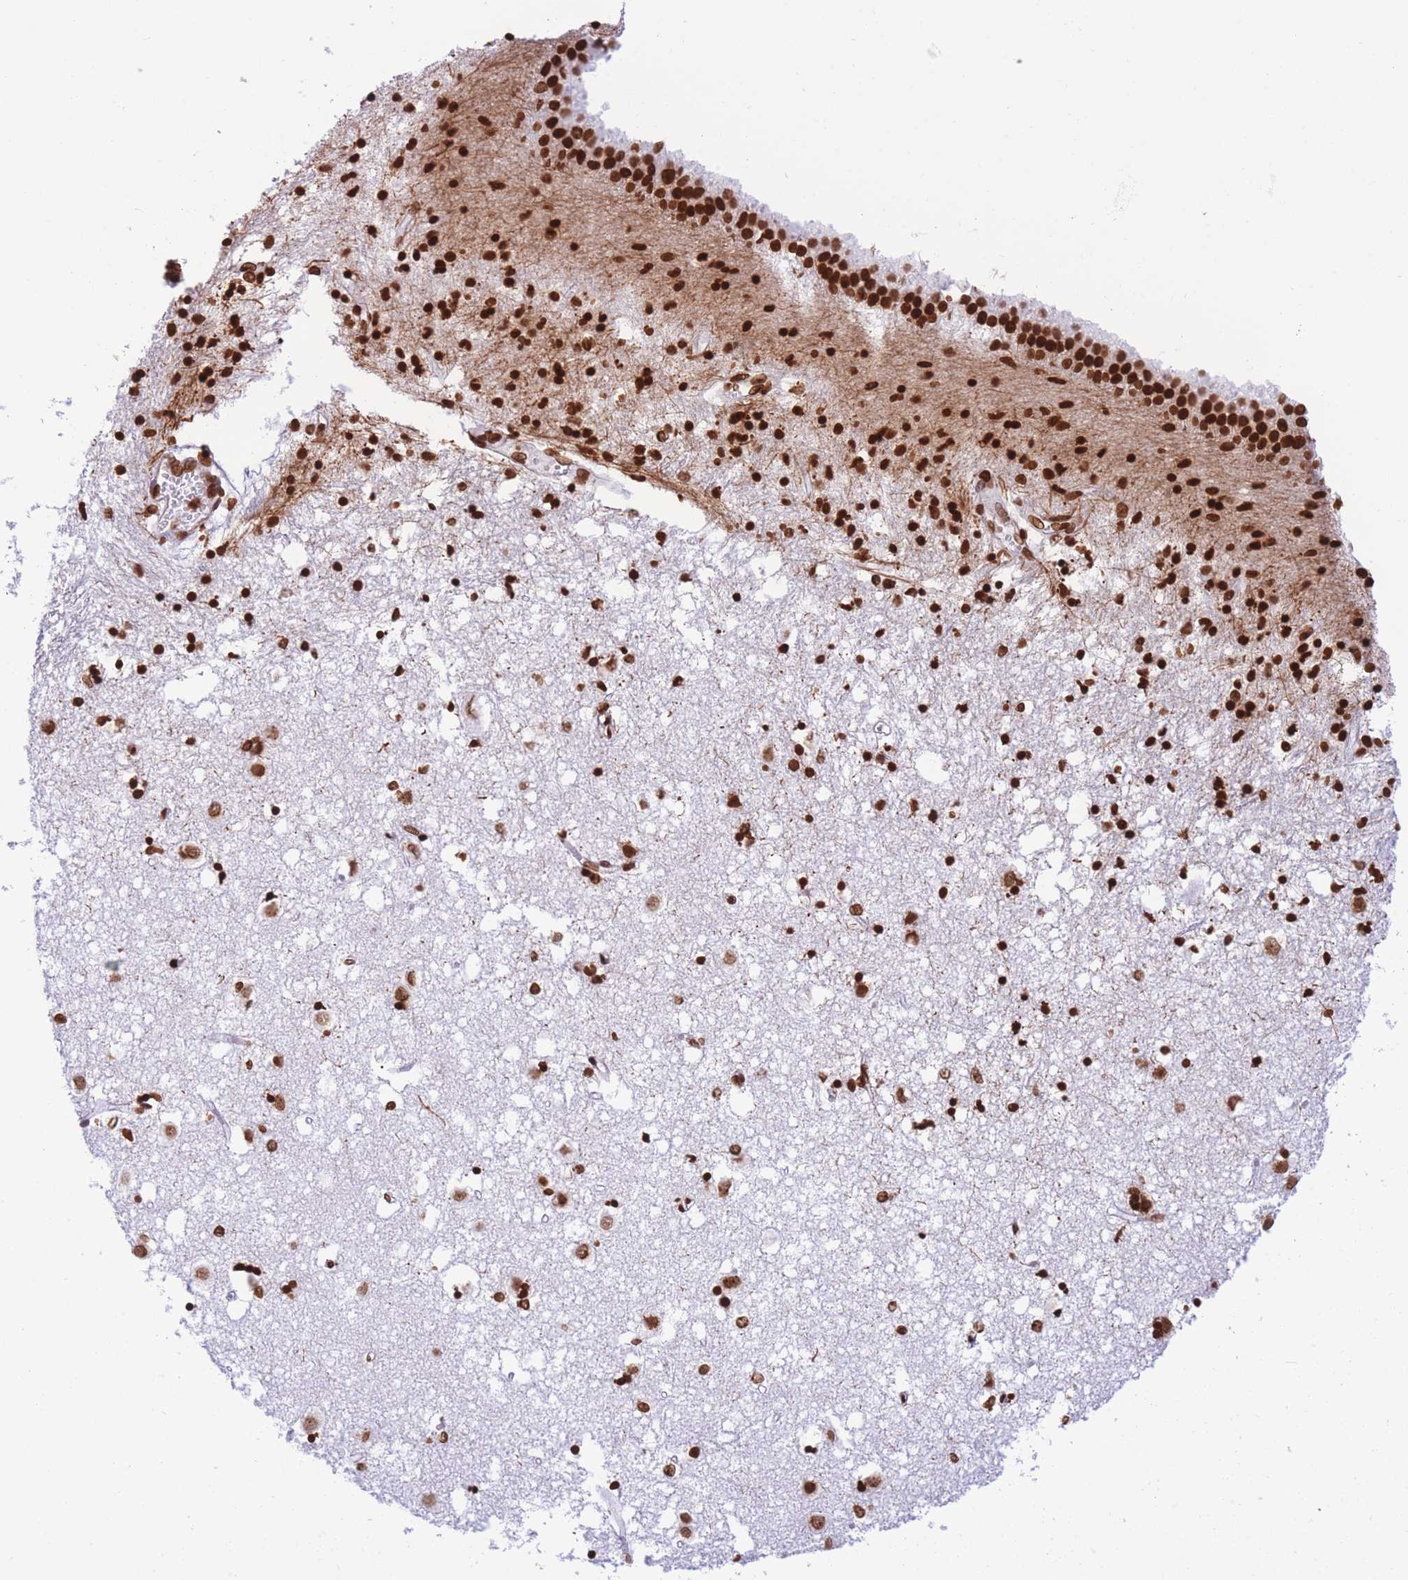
{"staining": {"intensity": "strong", "quantity": ">75%", "location": "nuclear"}, "tissue": "caudate", "cell_type": "Glial cells", "image_type": "normal", "snomed": [{"axis": "morphology", "description": "Normal tissue, NOS"}, {"axis": "topography", "description": "Lateral ventricle wall"}], "caption": "A high-resolution image shows immunohistochemistry (IHC) staining of benign caudate, which demonstrates strong nuclear expression in approximately >75% of glial cells.", "gene": "H2BC10", "patient": {"sex": "male", "age": 70}}